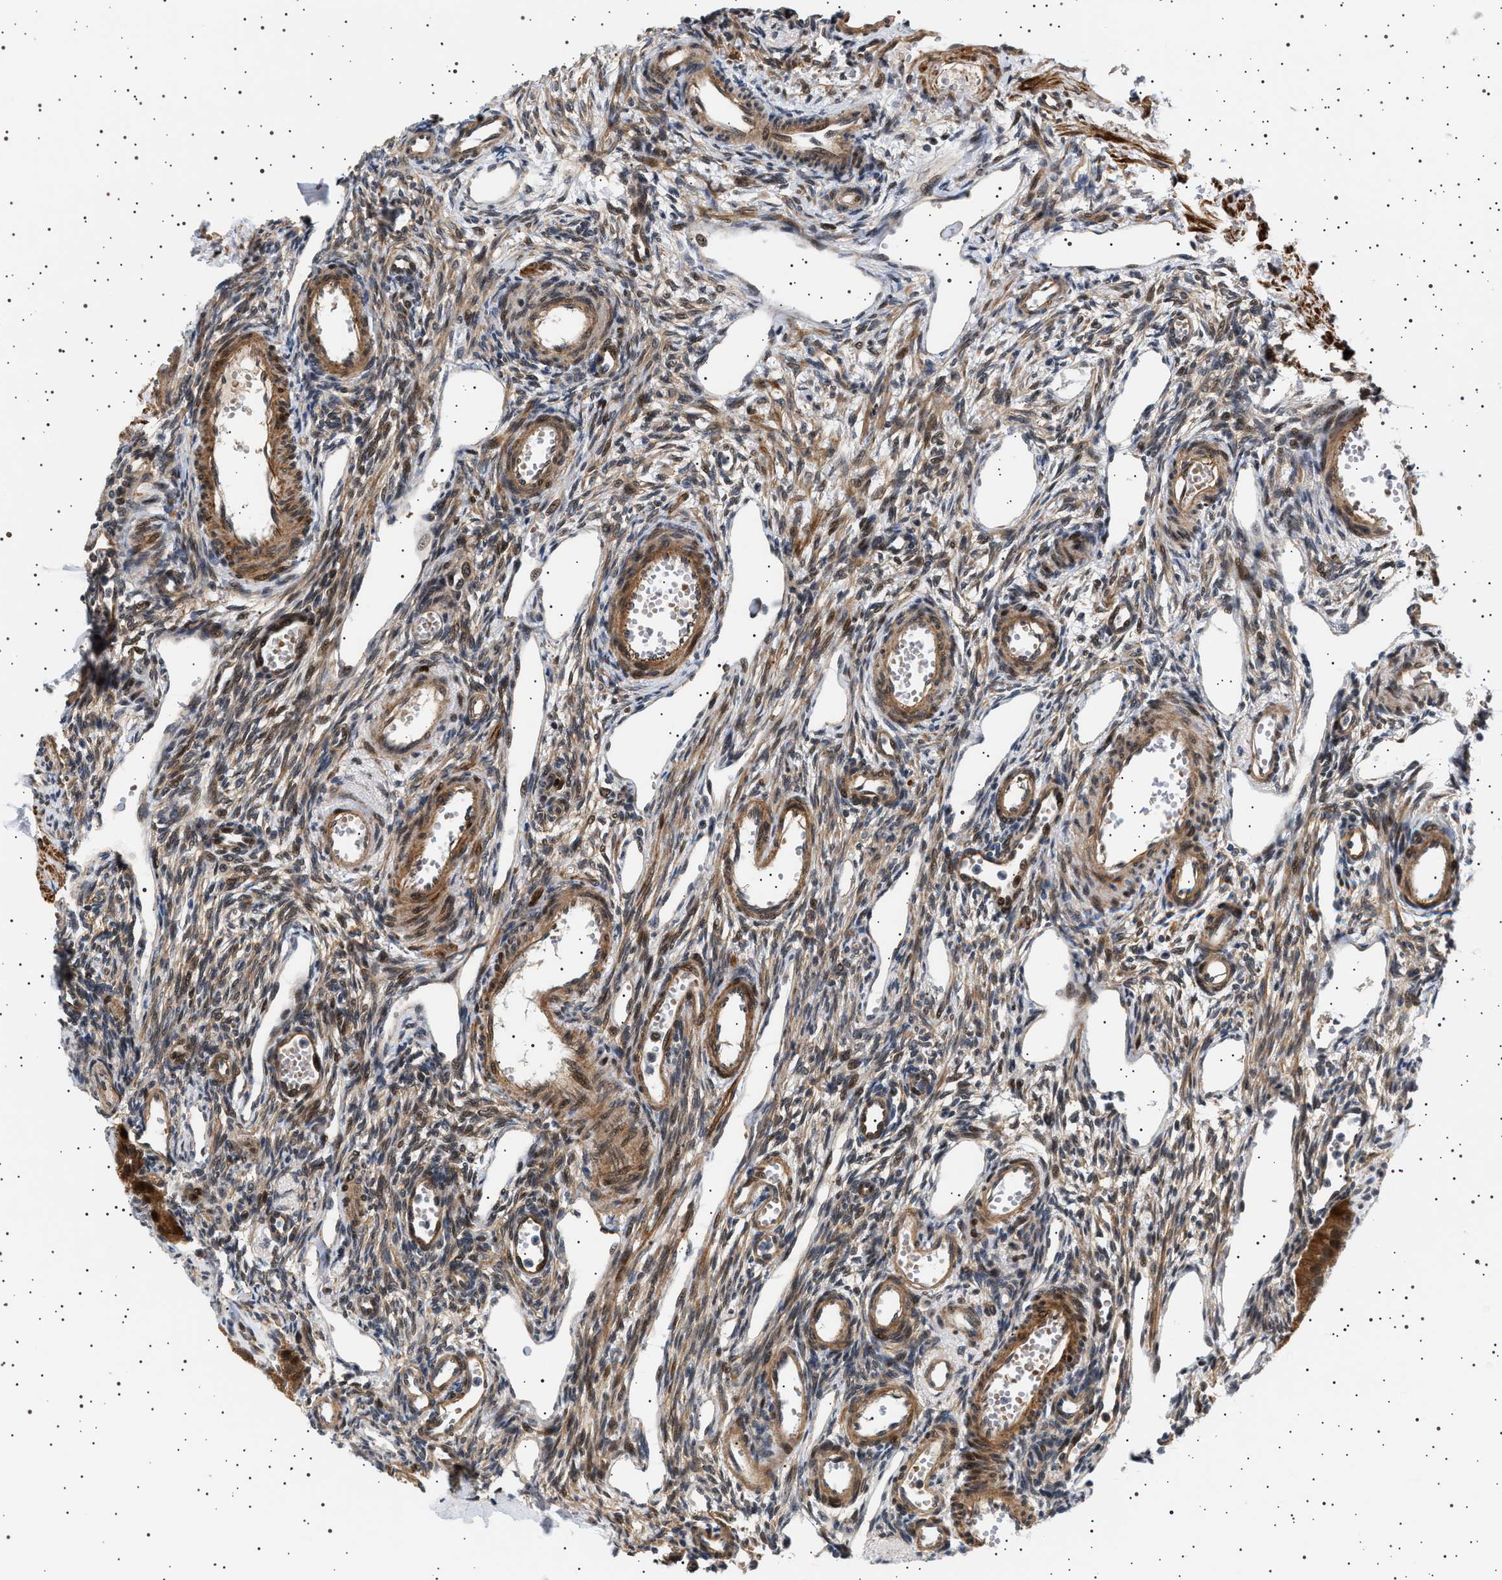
{"staining": {"intensity": "negative", "quantity": "none", "location": "none"}, "tissue": "ovary", "cell_type": "Follicle cells", "image_type": "normal", "snomed": [{"axis": "morphology", "description": "Normal tissue, NOS"}, {"axis": "topography", "description": "Ovary"}], "caption": "Histopathology image shows no protein positivity in follicle cells of benign ovary. Brightfield microscopy of immunohistochemistry stained with DAB (3,3'-diaminobenzidine) (brown) and hematoxylin (blue), captured at high magnification.", "gene": "BAG3", "patient": {"sex": "female", "age": 33}}